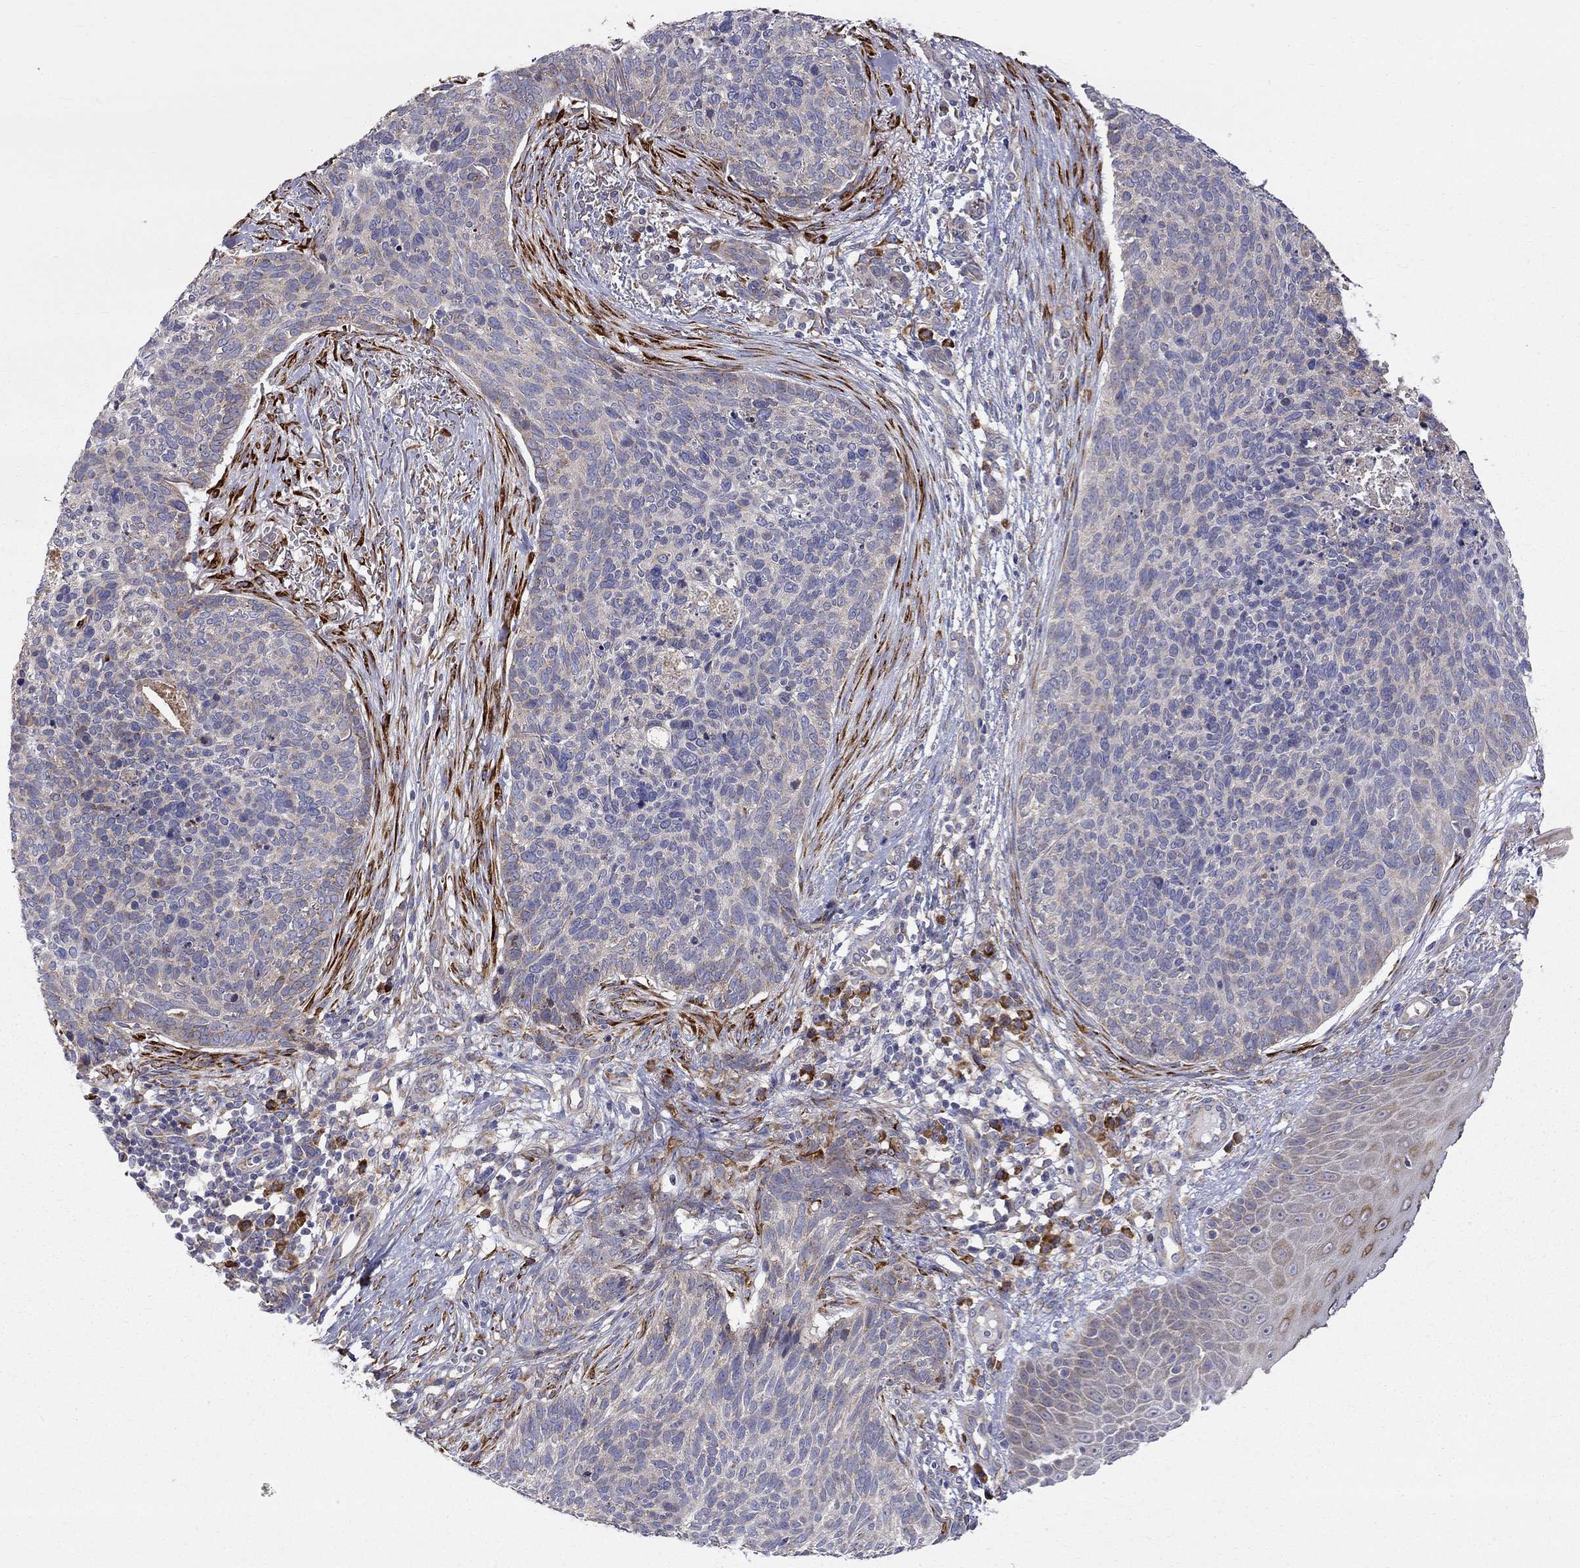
{"staining": {"intensity": "negative", "quantity": "none", "location": "none"}, "tissue": "skin cancer", "cell_type": "Tumor cells", "image_type": "cancer", "snomed": [{"axis": "morphology", "description": "Basal cell carcinoma"}, {"axis": "topography", "description": "Skin"}], "caption": "An IHC micrograph of skin cancer is shown. There is no staining in tumor cells of skin cancer. Brightfield microscopy of IHC stained with DAB (brown) and hematoxylin (blue), captured at high magnification.", "gene": "CASTOR1", "patient": {"sex": "male", "age": 64}}